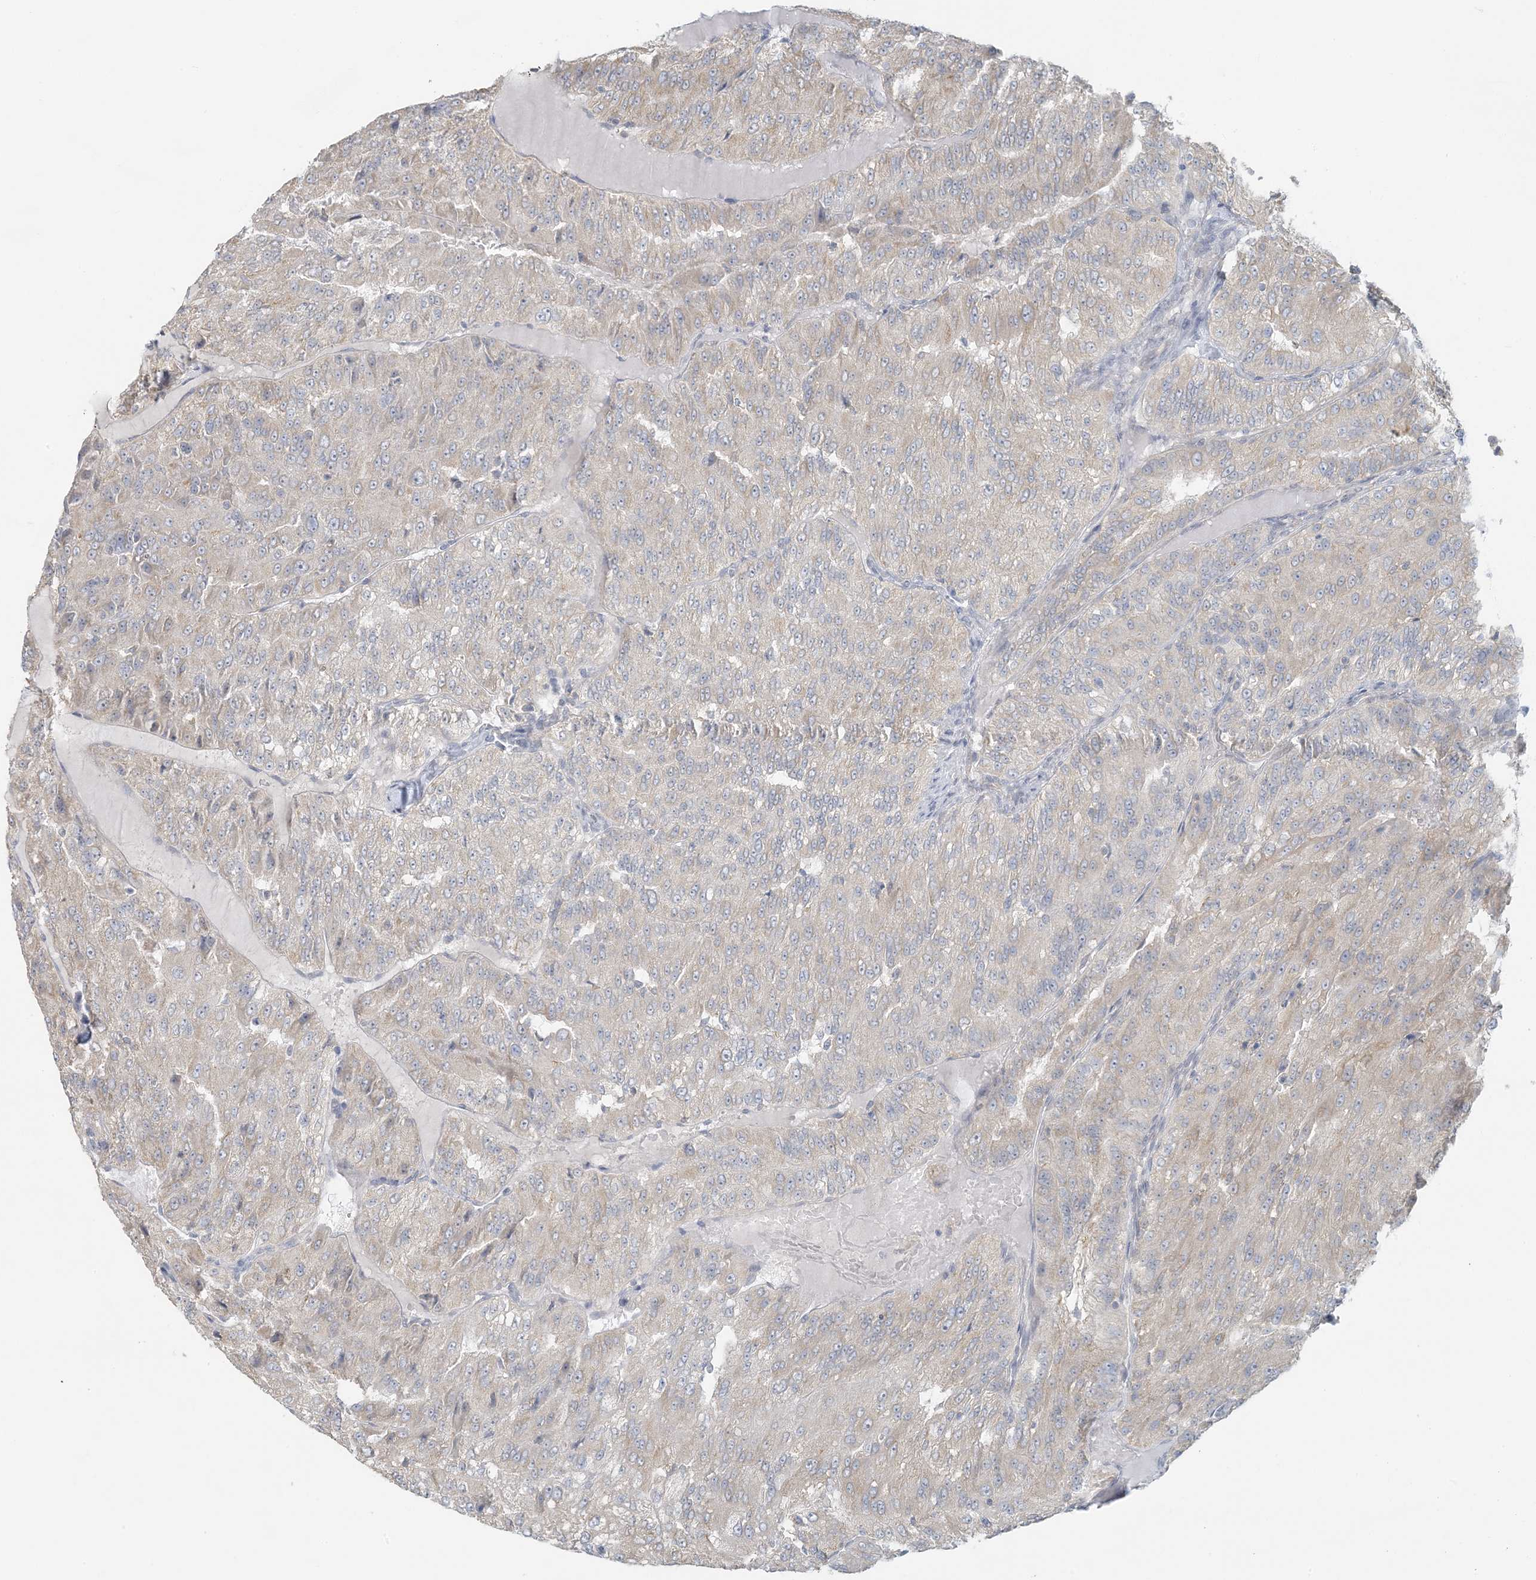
{"staining": {"intensity": "weak", "quantity": "<25%", "location": "cytoplasmic/membranous"}, "tissue": "renal cancer", "cell_type": "Tumor cells", "image_type": "cancer", "snomed": [{"axis": "morphology", "description": "Adenocarcinoma, NOS"}, {"axis": "topography", "description": "Kidney"}], "caption": "This is an IHC image of human adenocarcinoma (renal). There is no positivity in tumor cells.", "gene": "EEFSEC", "patient": {"sex": "female", "age": 63}}